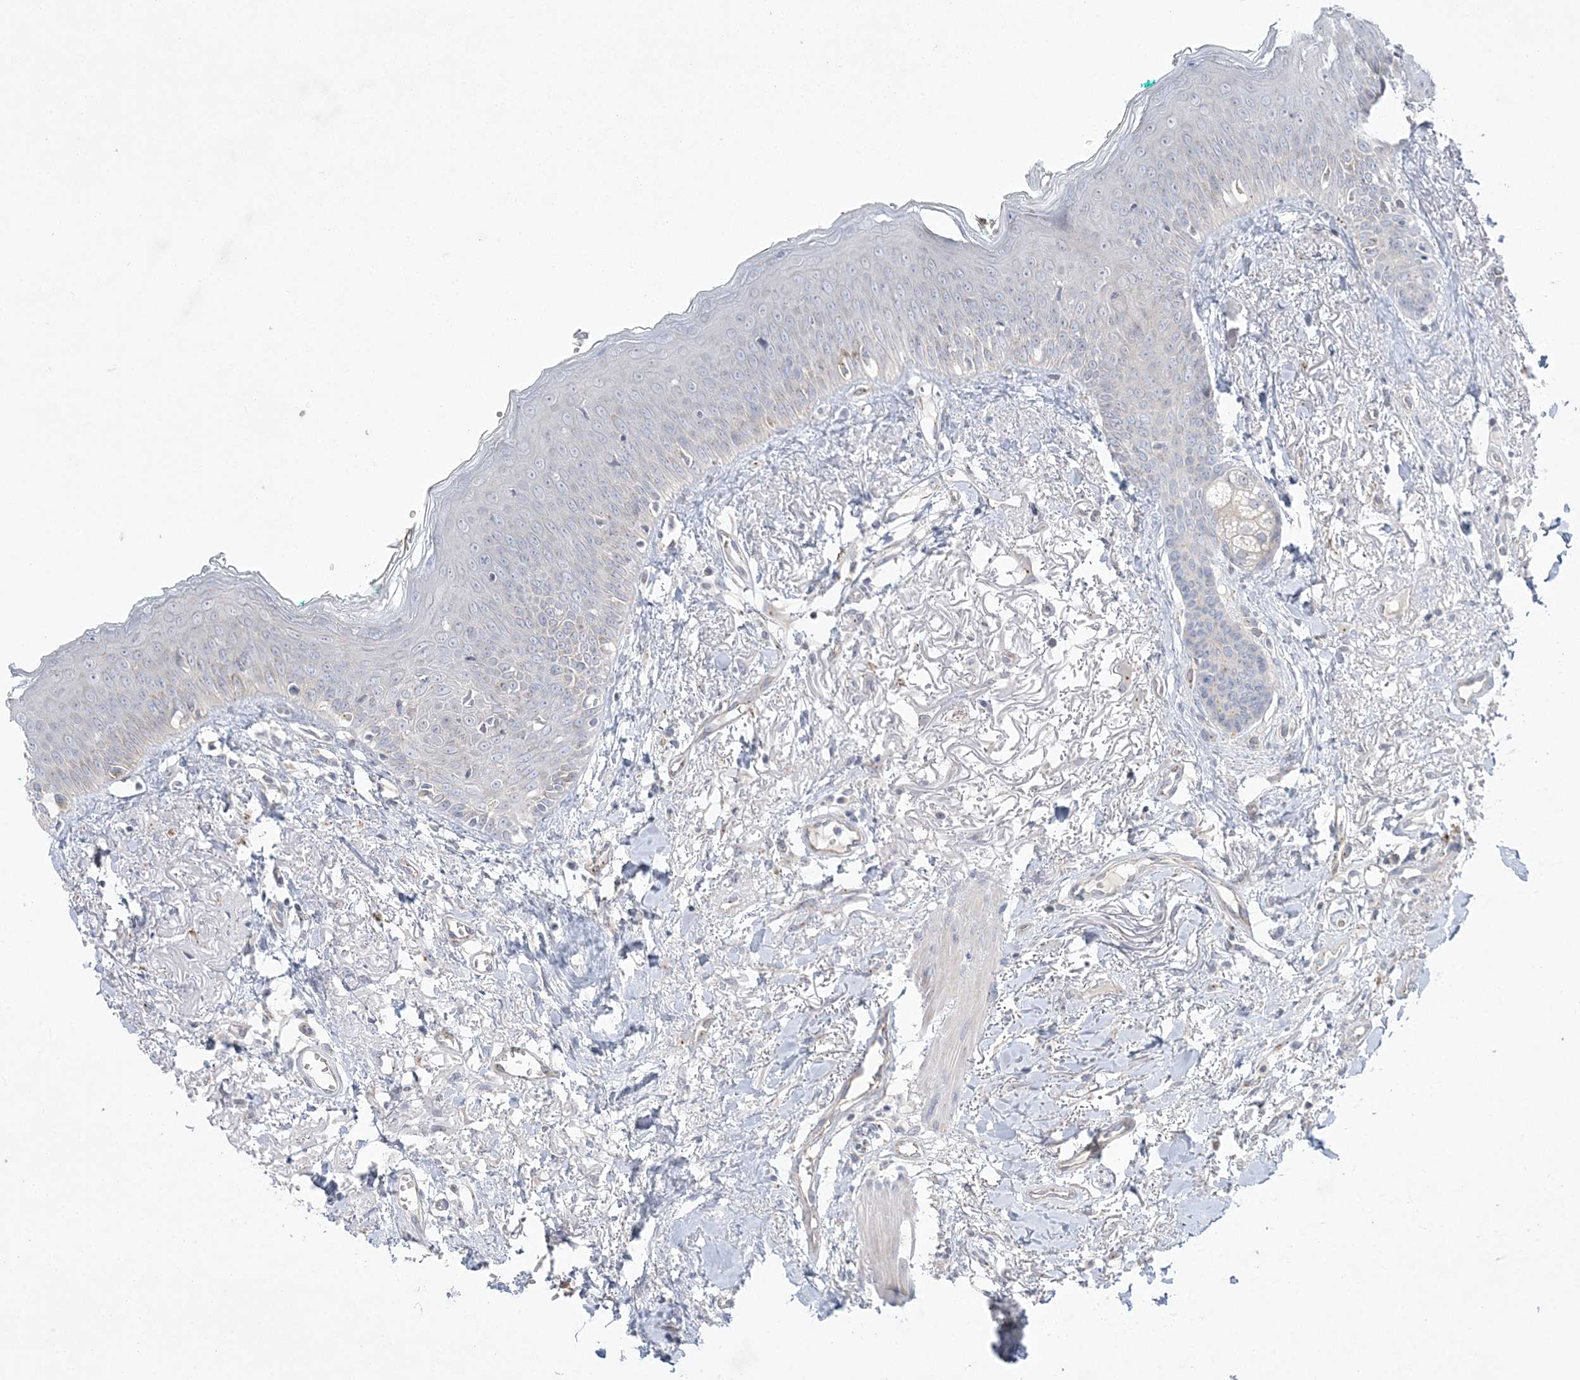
{"staining": {"intensity": "negative", "quantity": "none", "location": "none"}, "tissue": "oral mucosa", "cell_type": "Squamous epithelial cells", "image_type": "normal", "snomed": [{"axis": "morphology", "description": "Normal tissue, NOS"}, {"axis": "topography", "description": "Oral tissue"}], "caption": "DAB (3,3'-diaminobenzidine) immunohistochemical staining of normal human oral mucosa demonstrates no significant staining in squamous epithelial cells. (DAB (3,3'-diaminobenzidine) immunohistochemistry (IHC) with hematoxylin counter stain).", "gene": "ADAMTS12", "patient": {"sex": "female", "age": 70}}